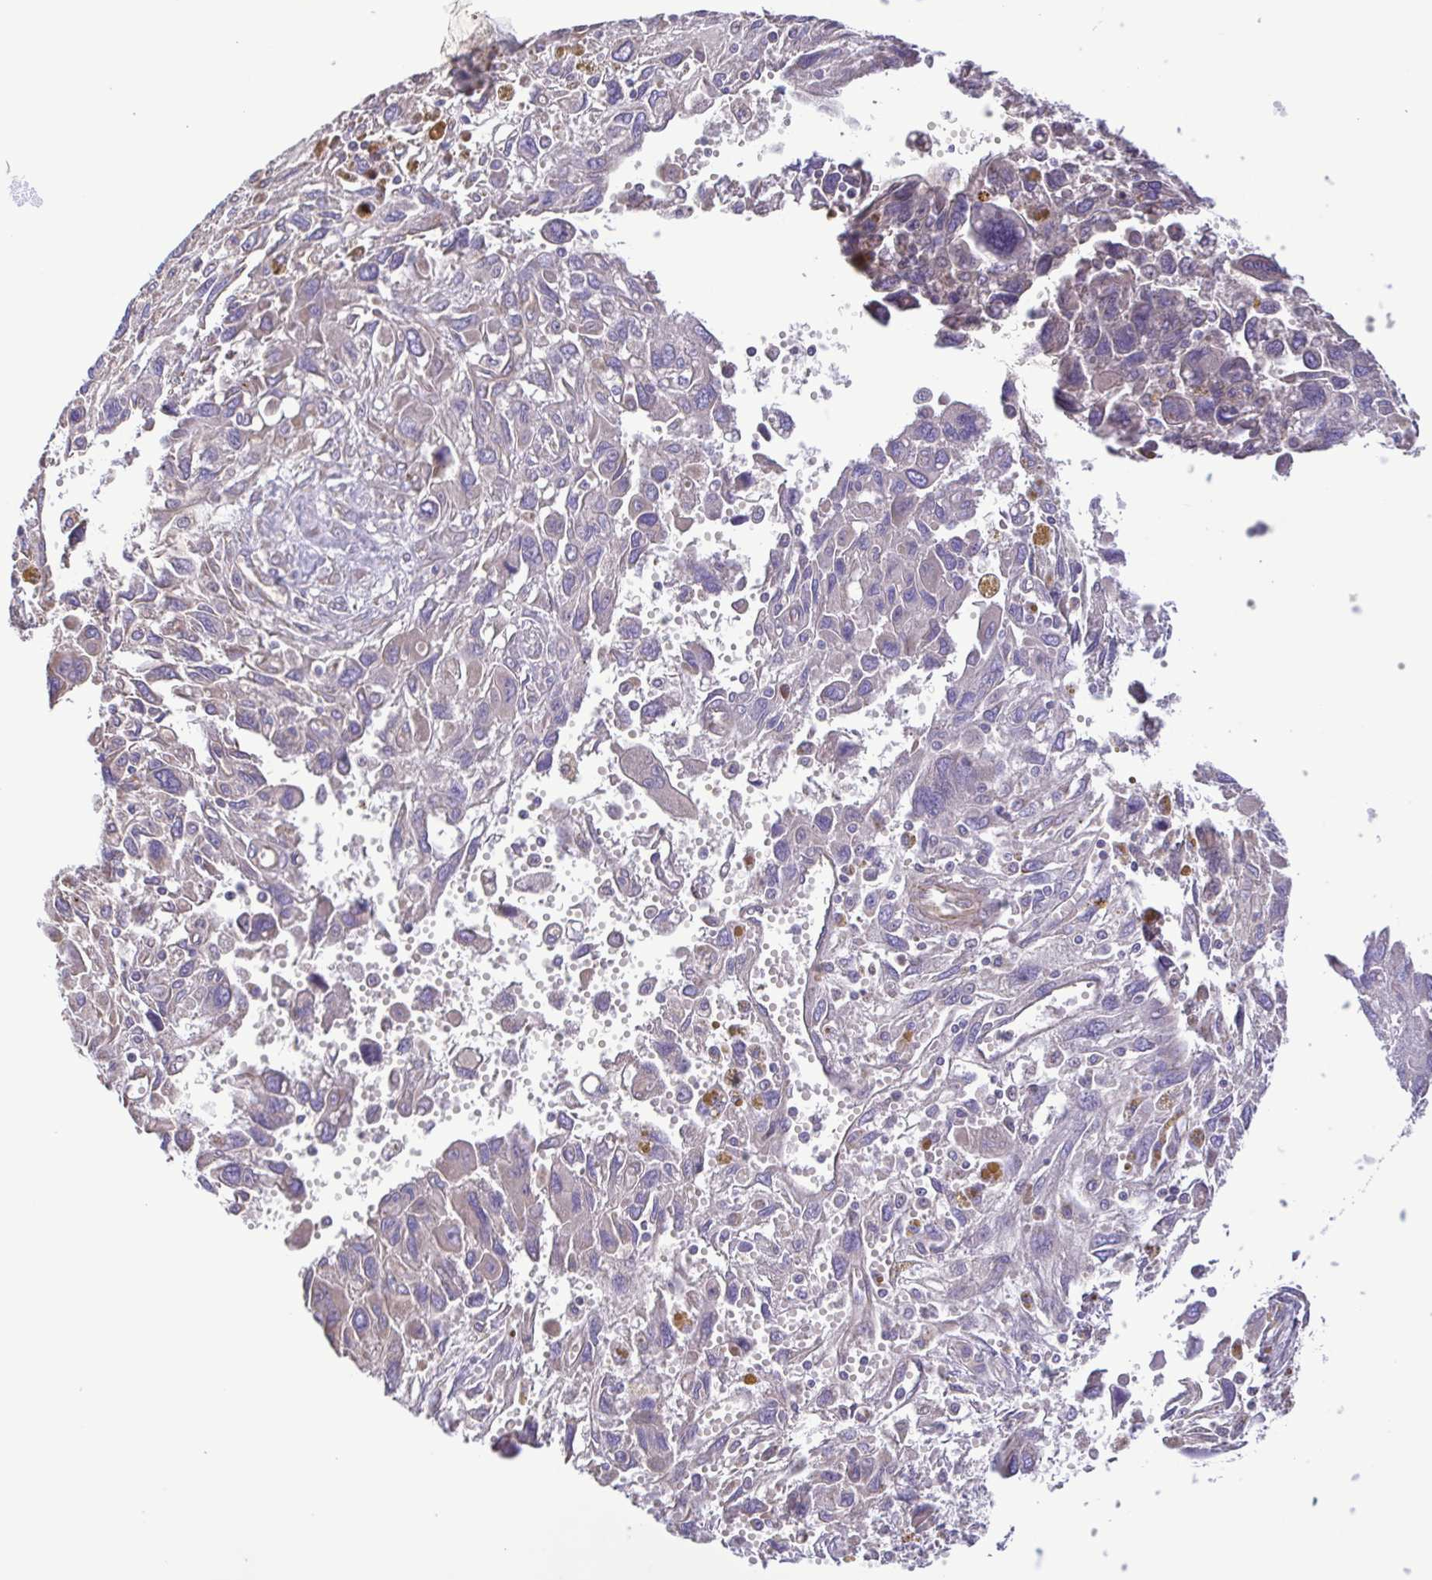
{"staining": {"intensity": "negative", "quantity": "none", "location": "none"}, "tissue": "pancreatic cancer", "cell_type": "Tumor cells", "image_type": "cancer", "snomed": [{"axis": "morphology", "description": "Adenocarcinoma, NOS"}, {"axis": "topography", "description": "Pancreas"}], "caption": "This is an IHC image of human pancreatic cancer. There is no positivity in tumor cells.", "gene": "FLT1", "patient": {"sex": "female", "age": 47}}